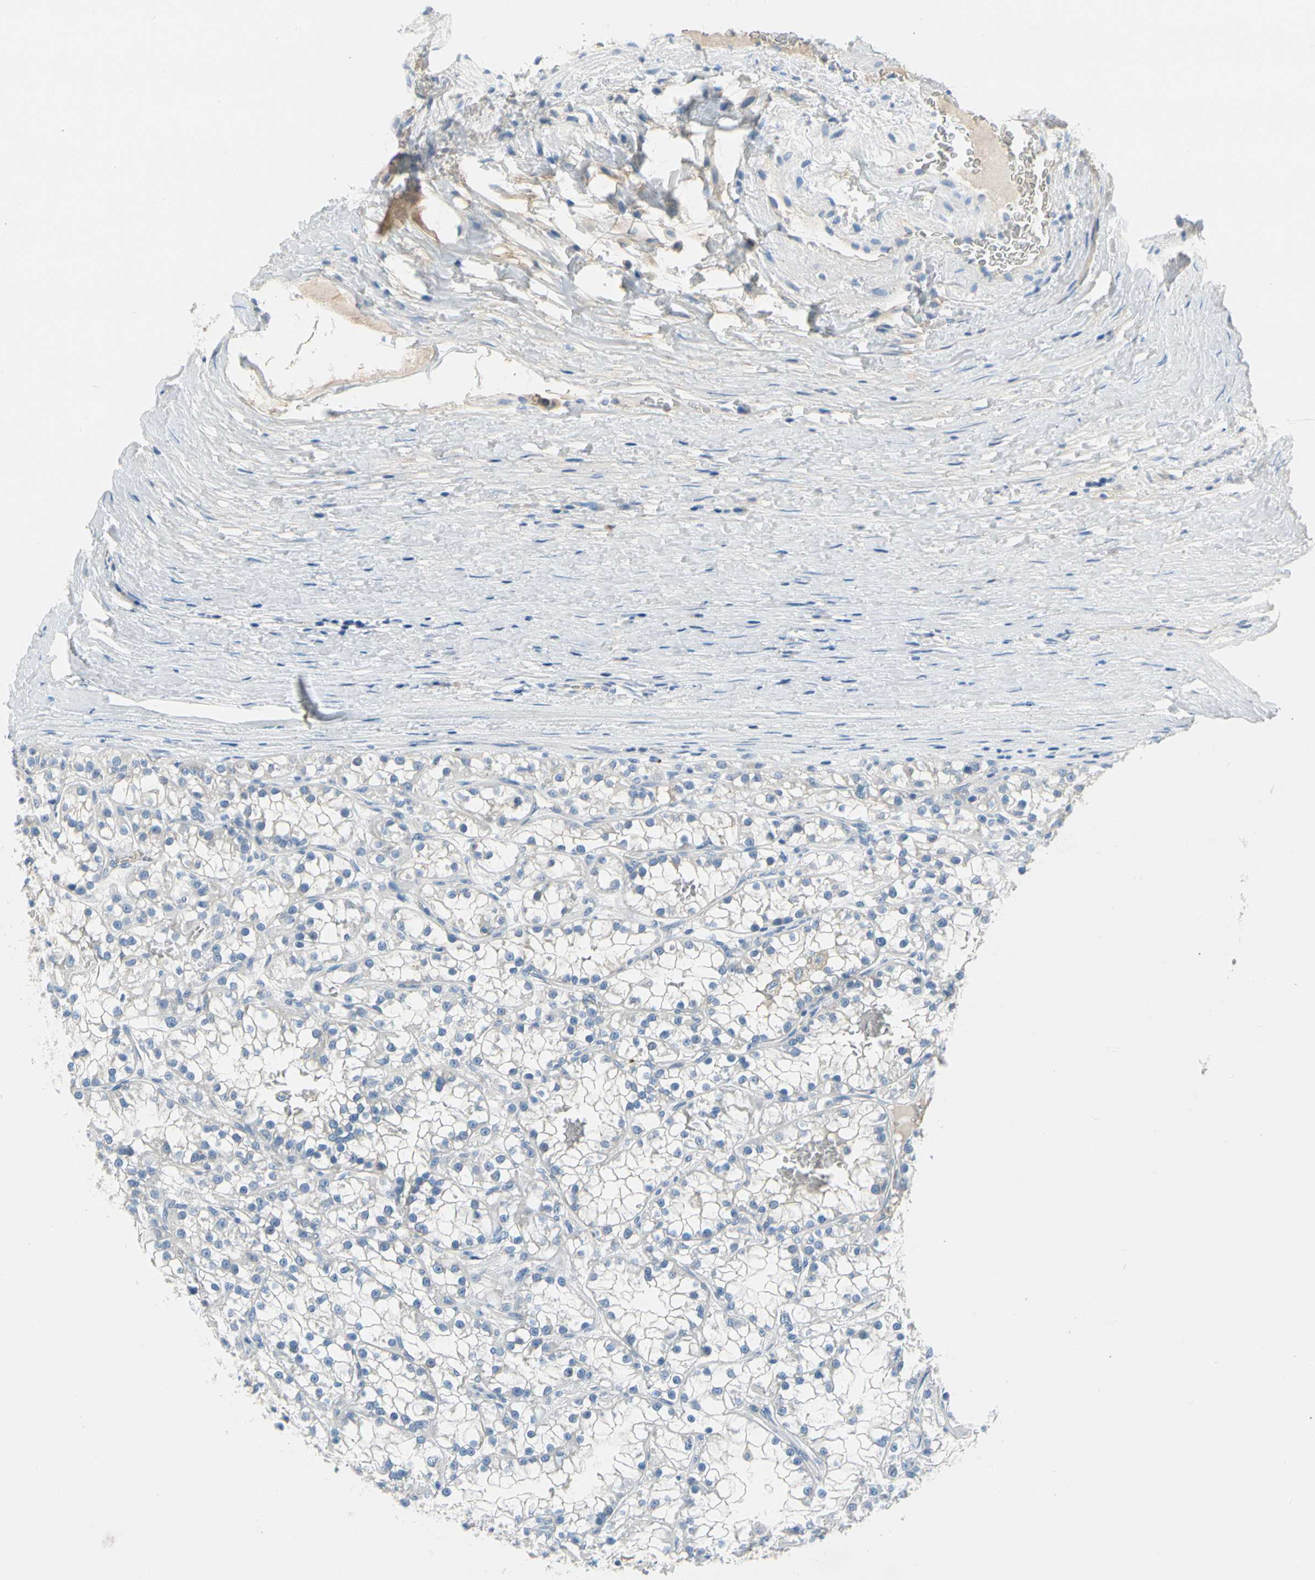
{"staining": {"intensity": "negative", "quantity": "none", "location": "none"}, "tissue": "renal cancer", "cell_type": "Tumor cells", "image_type": "cancer", "snomed": [{"axis": "morphology", "description": "Adenocarcinoma, NOS"}, {"axis": "topography", "description": "Kidney"}], "caption": "Micrograph shows no significant protein positivity in tumor cells of renal adenocarcinoma.", "gene": "CA14", "patient": {"sex": "female", "age": 52}}